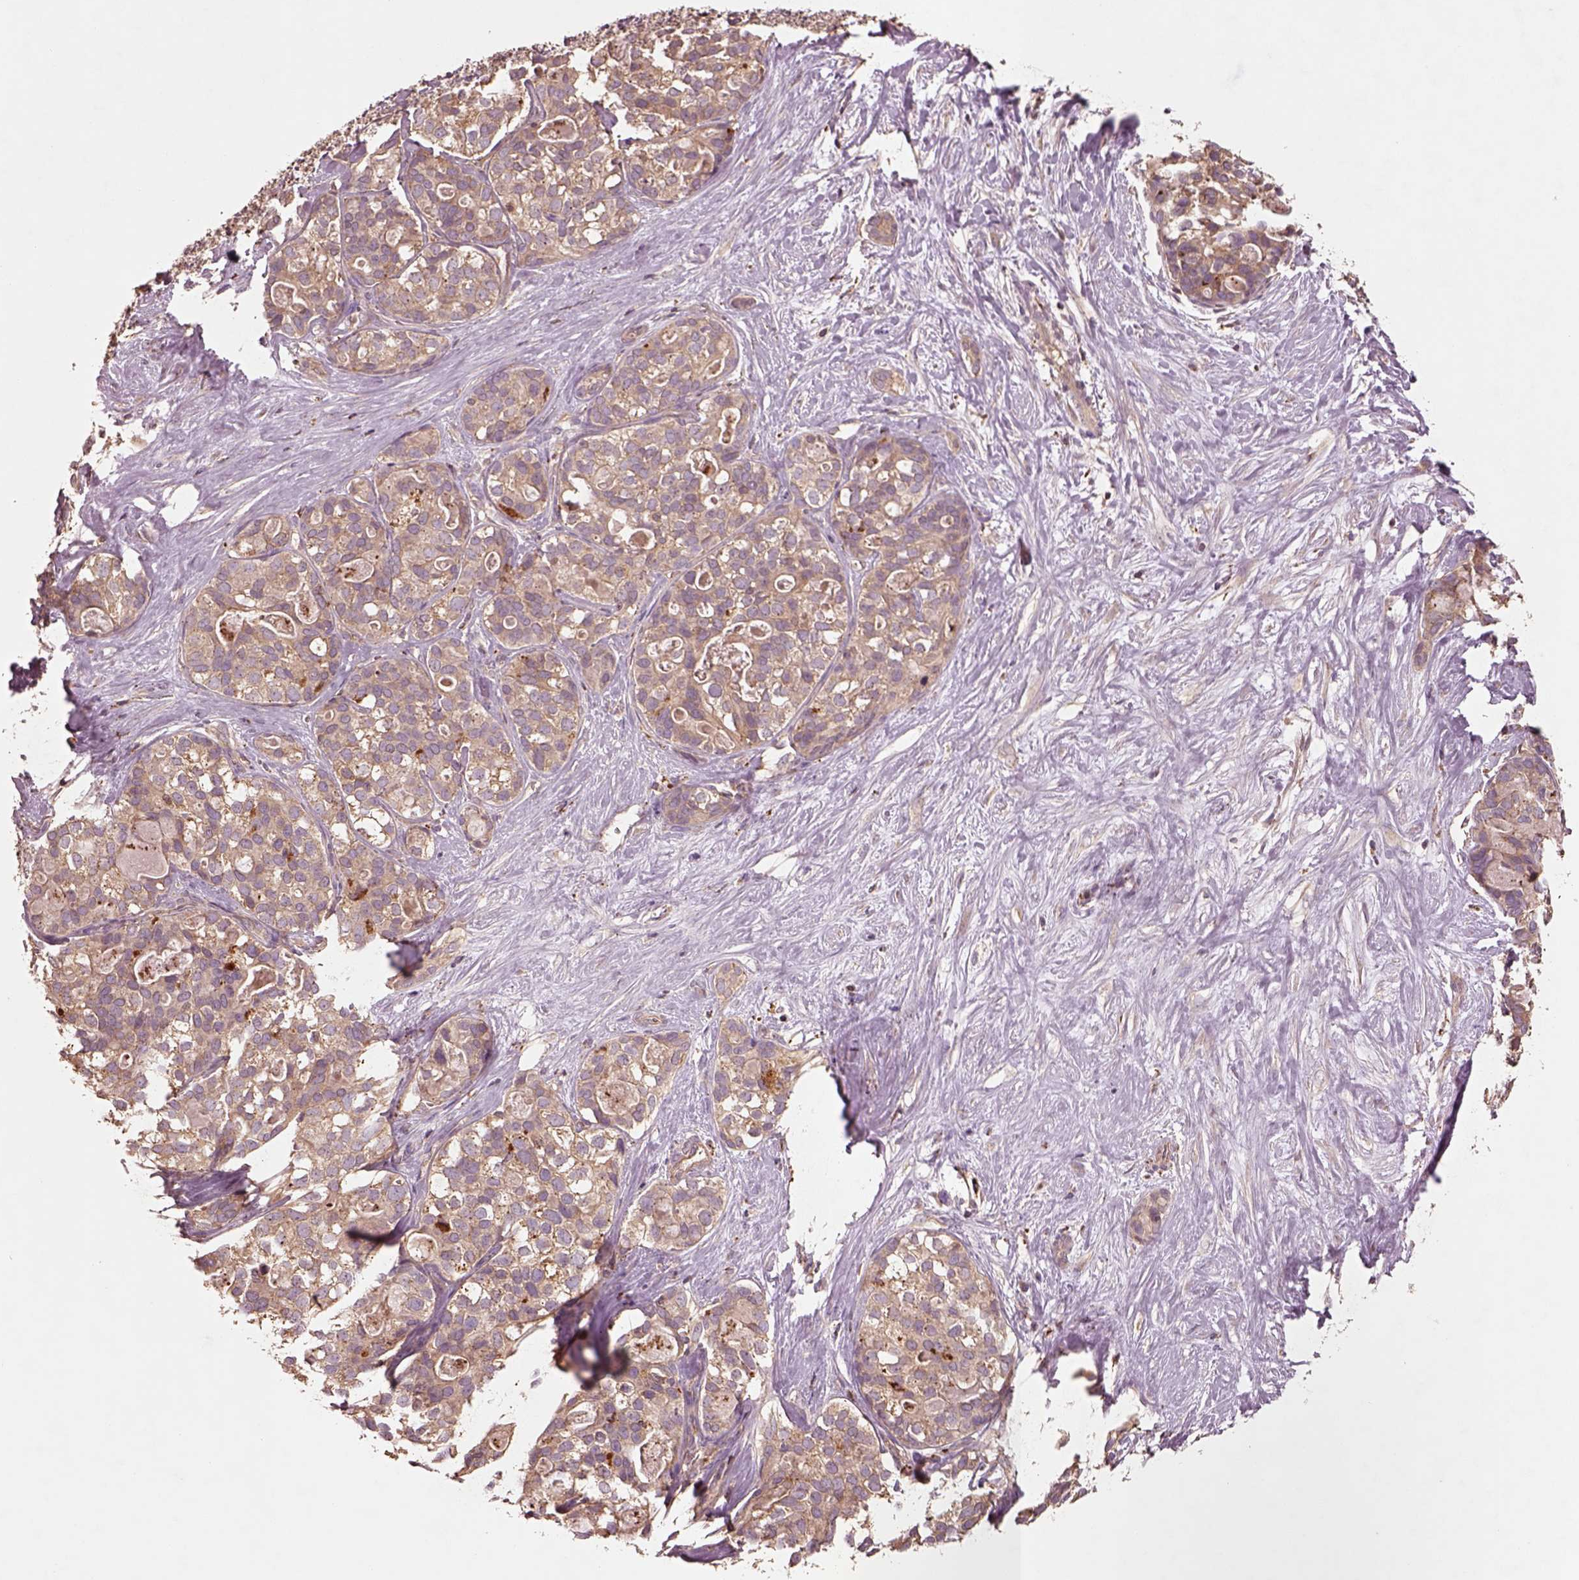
{"staining": {"intensity": "weak", "quantity": ">75%", "location": "cytoplasmic/membranous"}, "tissue": "liver cancer", "cell_type": "Tumor cells", "image_type": "cancer", "snomed": [{"axis": "morphology", "description": "Cholangiocarcinoma"}, {"axis": "topography", "description": "Liver"}], "caption": "A high-resolution photomicrograph shows immunohistochemistry staining of cholangiocarcinoma (liver), which displays weak cytoplasmic/membranous positivity in approximately >75% of tumor cells. The staining is performed using DAB (3,3'-diaminobenzidine) brown chromogen to label protein expression. The nuclei are counter-stained blue using hematoxylin.", "gene": "TRADD", "patient": {"sex": "male", "age": 56}}